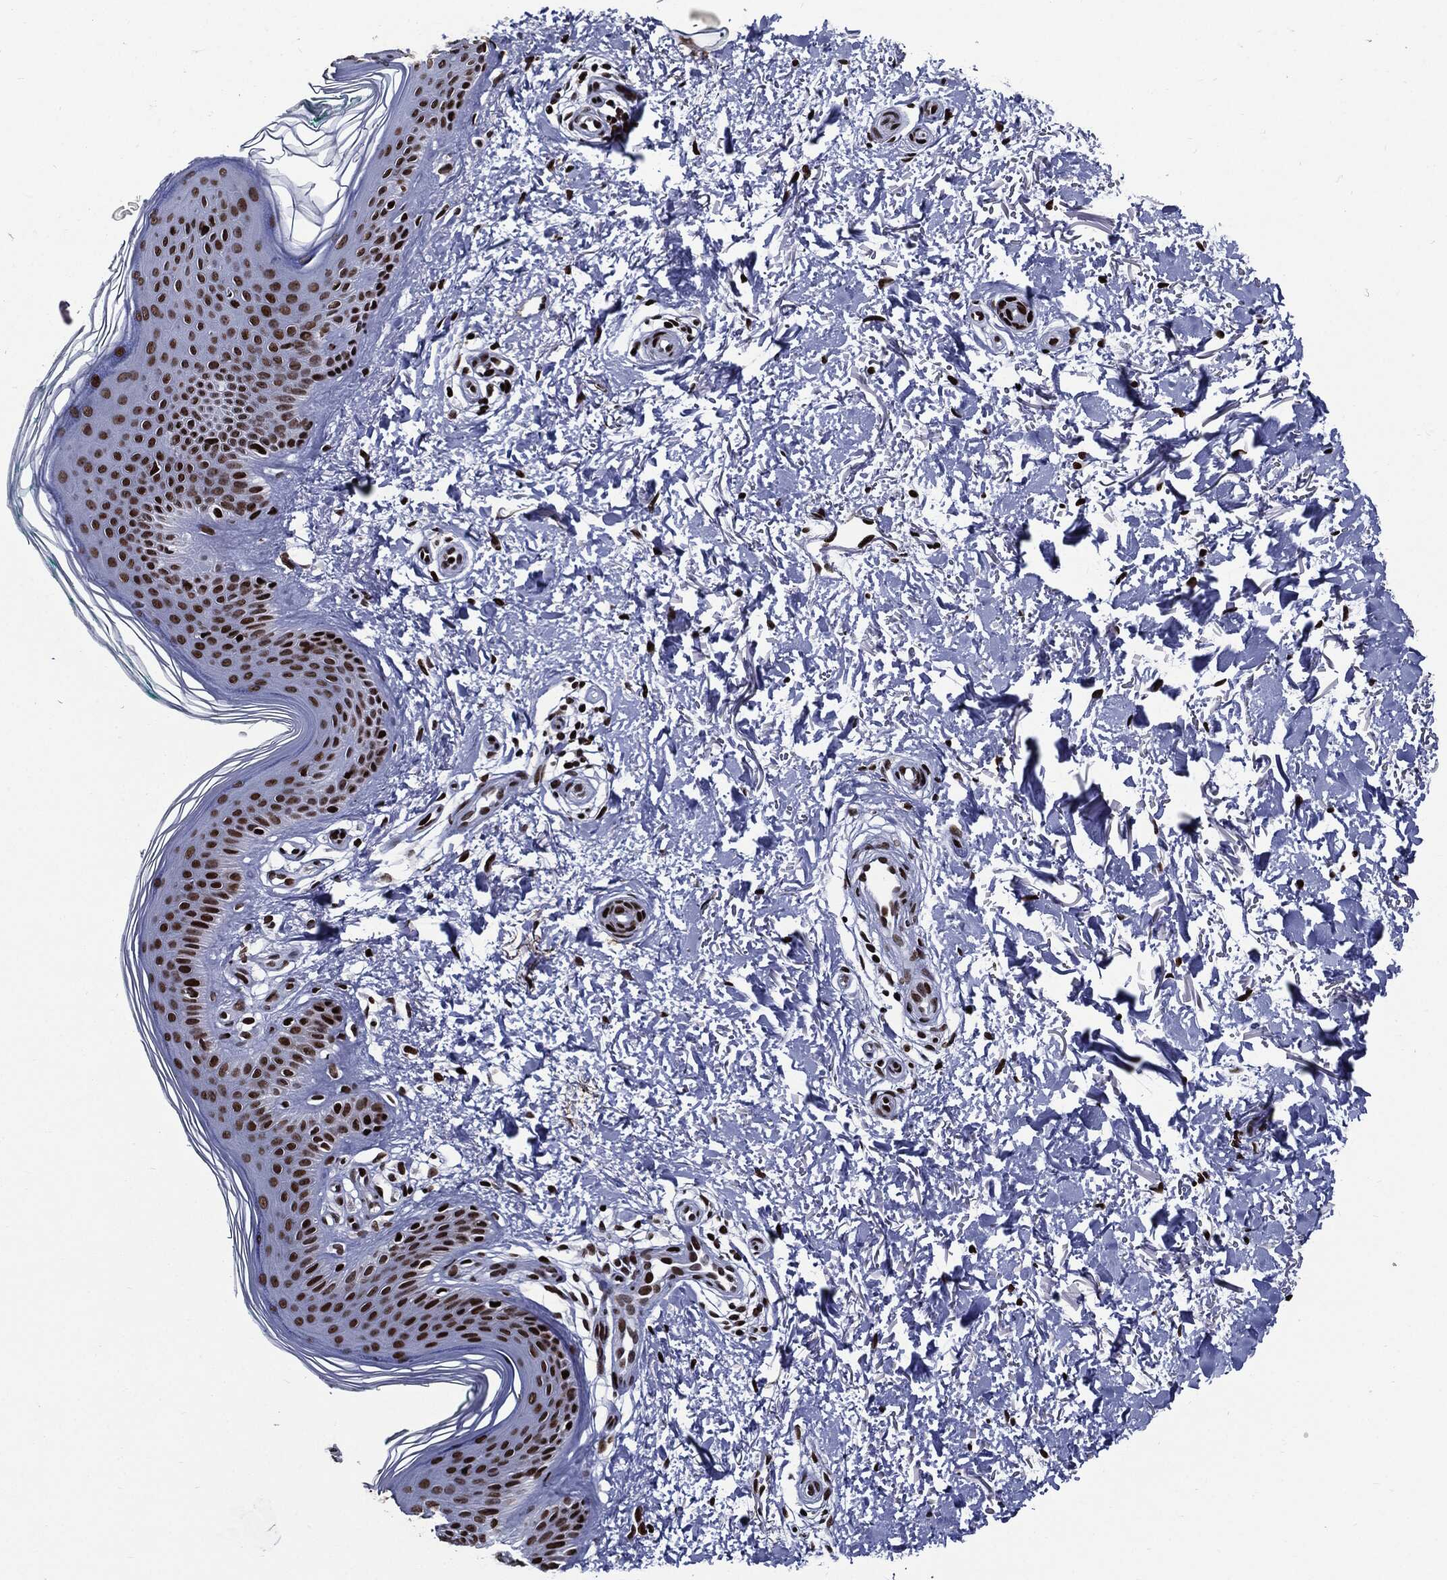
{"staining": {"intensity": "negative", "quantity": "none", "location": "none"}, "tissue": "skin", "cell_type": "Fibroblasts", "image_type": "normal", "snomed": [{"axis": "morphology", "description": "Normal tissue, NOS"}, {"axis": "morphology", "description": "Inflammation, NOS"}, {"axis": "morphology", "description": "Fibrosis, NOS"}, {"axis": "topography", "description": "Skin"}], "caption": "Protein analysis of unremarkable skin reveals no significant positivity in fibroblasts.", "gene": "ZFP91", "patient": {"sex": "male", "age": 71}}